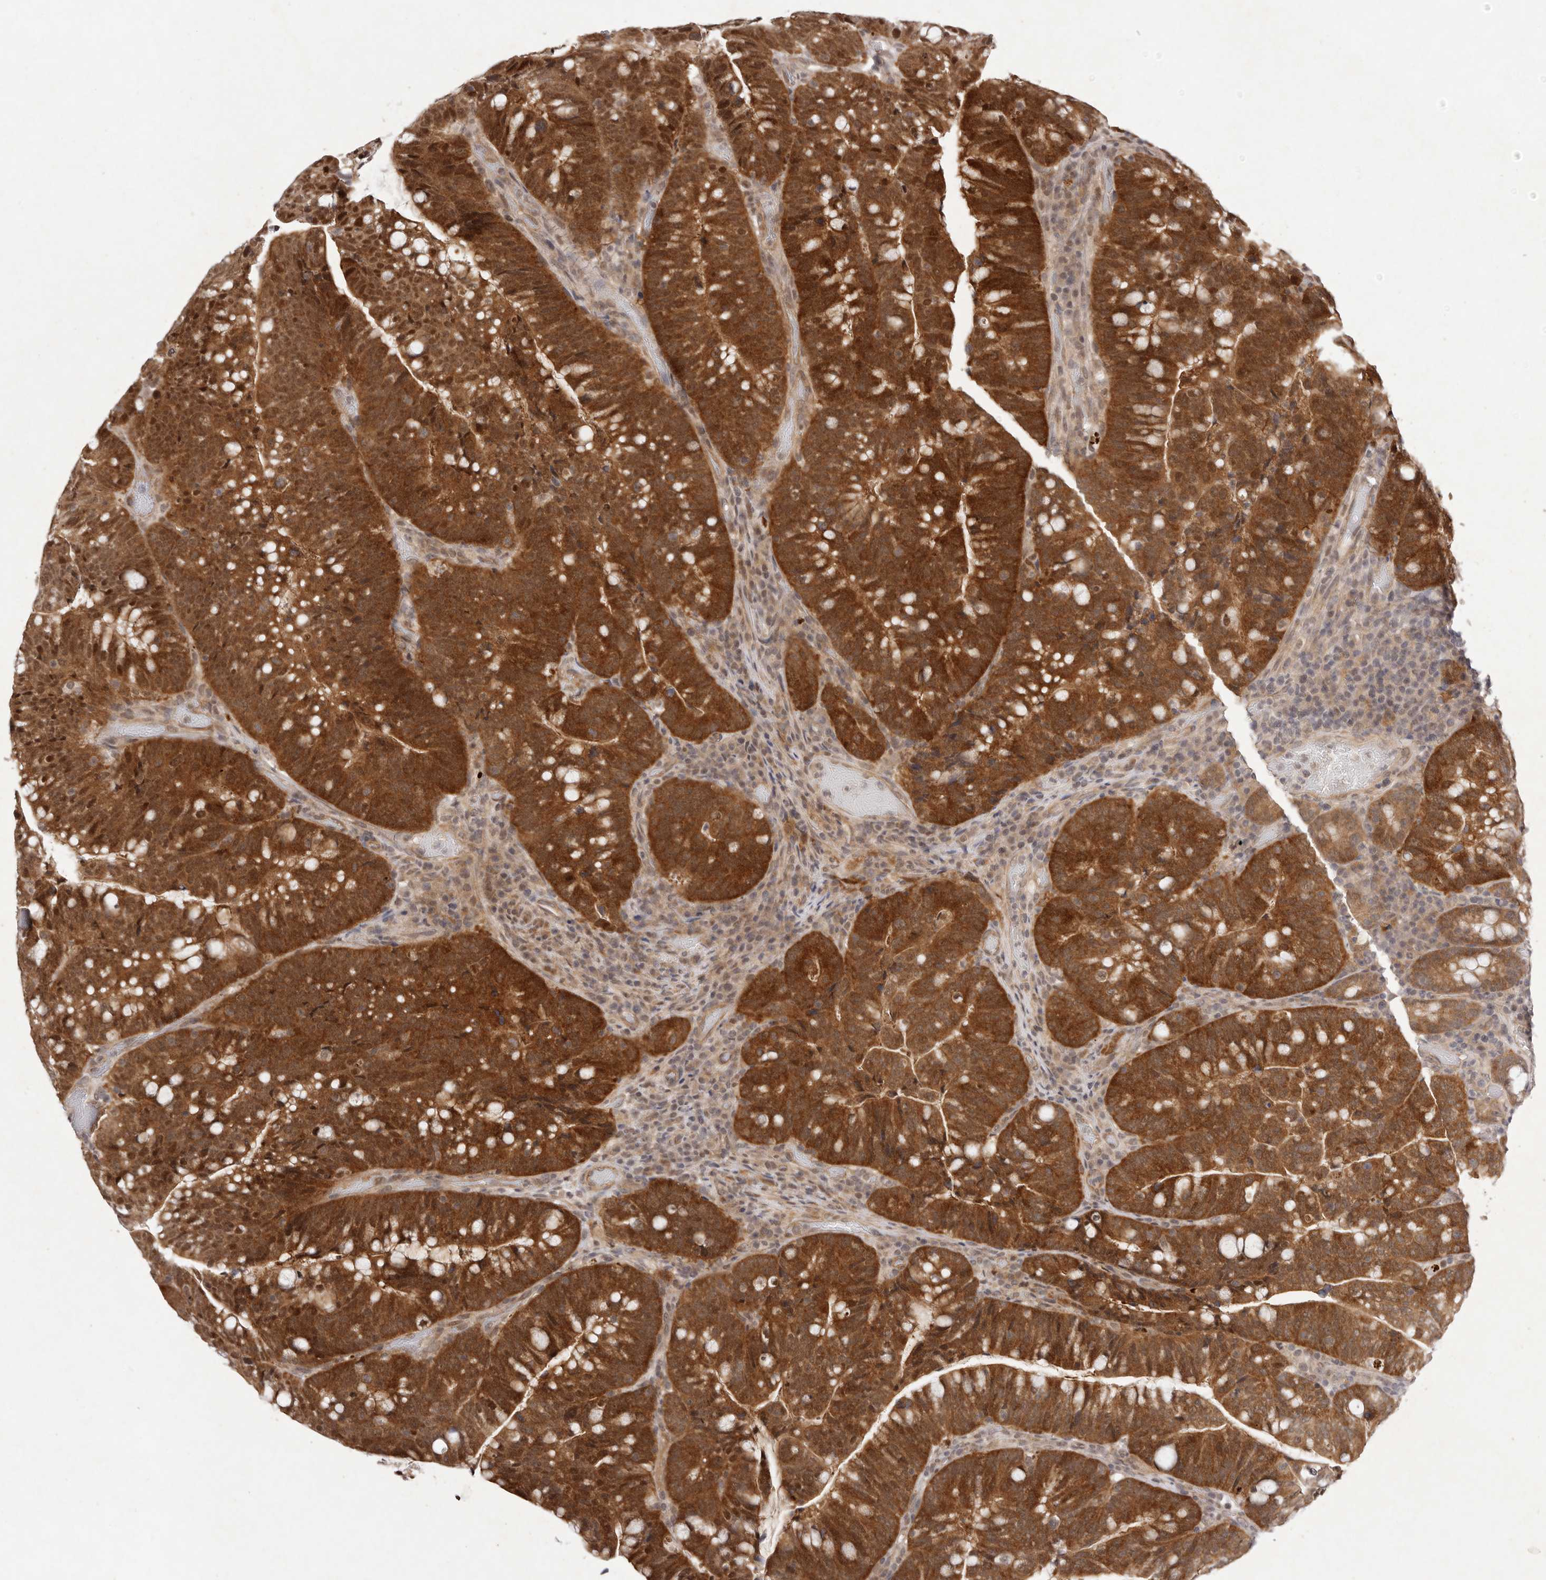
{"staining": {"intensity": "strong", "quantity": ">75%", "location": "cytoplasmic/membranous,nuclear"}, "tissue": "colorectal cancer", "cell_type": "Tumor cells", "image_type": "cancer", "snomed": [{"axis": "morphology", "description": "Adenocarcinoma, NOS"}, {"axis": "topography", "description": "Colon"}], "caption": "The immunohistochemical stain labels strong cytoplasmic/membranous and nuclear staining in tumor cells of colorectal adenocarcinoma tissue.", "gene": "BUD31", "patient": {"sex": "female", "age": 66}}